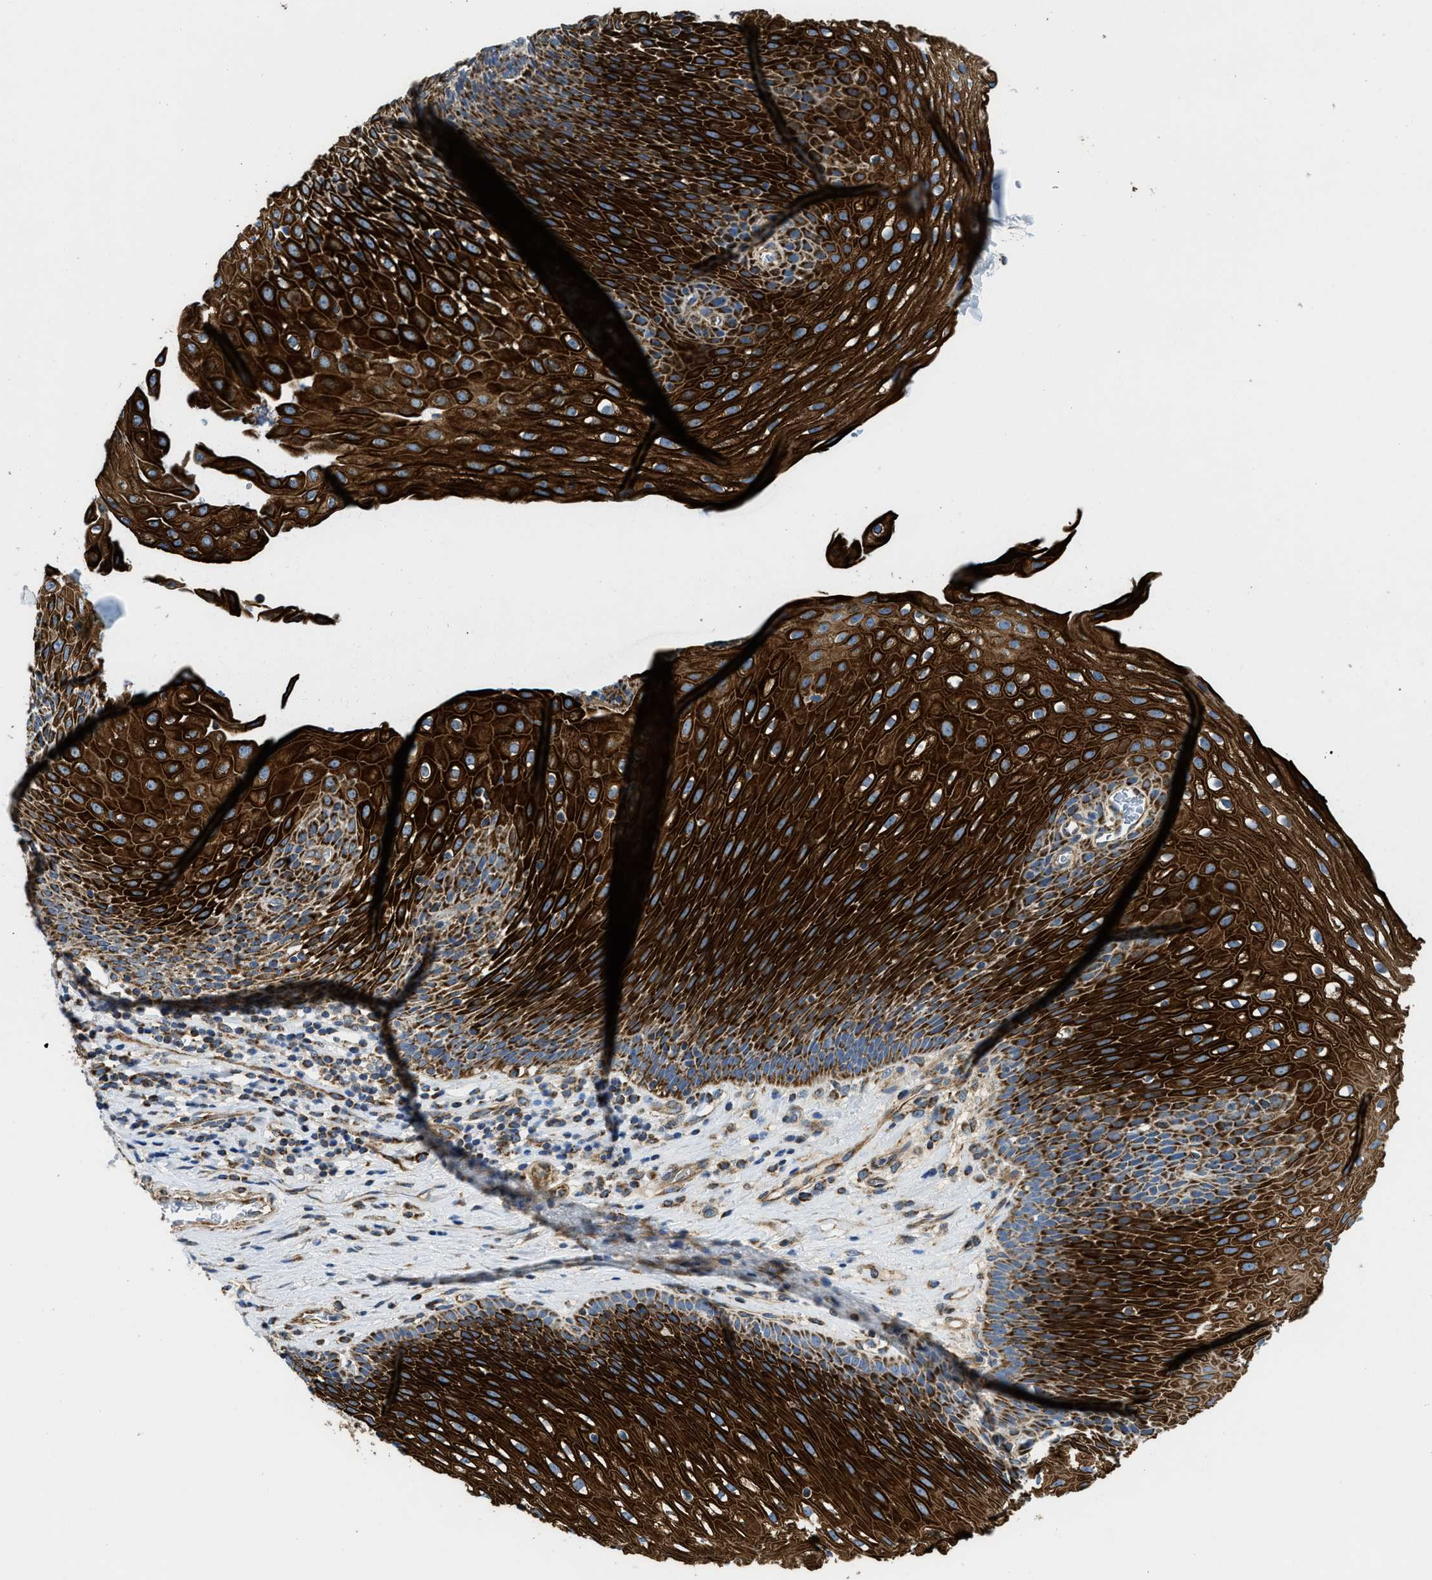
{"staining": {"intensity": "strong", "quantity": ">75%", "location": "cytoplasmic/membranous"}, "tissue": "esophagus", "cell_type": "Squamous epithelial cells", "image_type": "normal", "snomed": [{"axis": "morphology", "description": "Normal tissue, NOS"}, {"axis": "topography", "description": "Esophagus"}], "caption": "This image reveals IHC staining of normal esophagus, with high strong cytoplasmic/membranous expression in about >75% of squamous epithelial cells.", "gene": "STK33", "patient": {"sex": "male", "age": 48}}